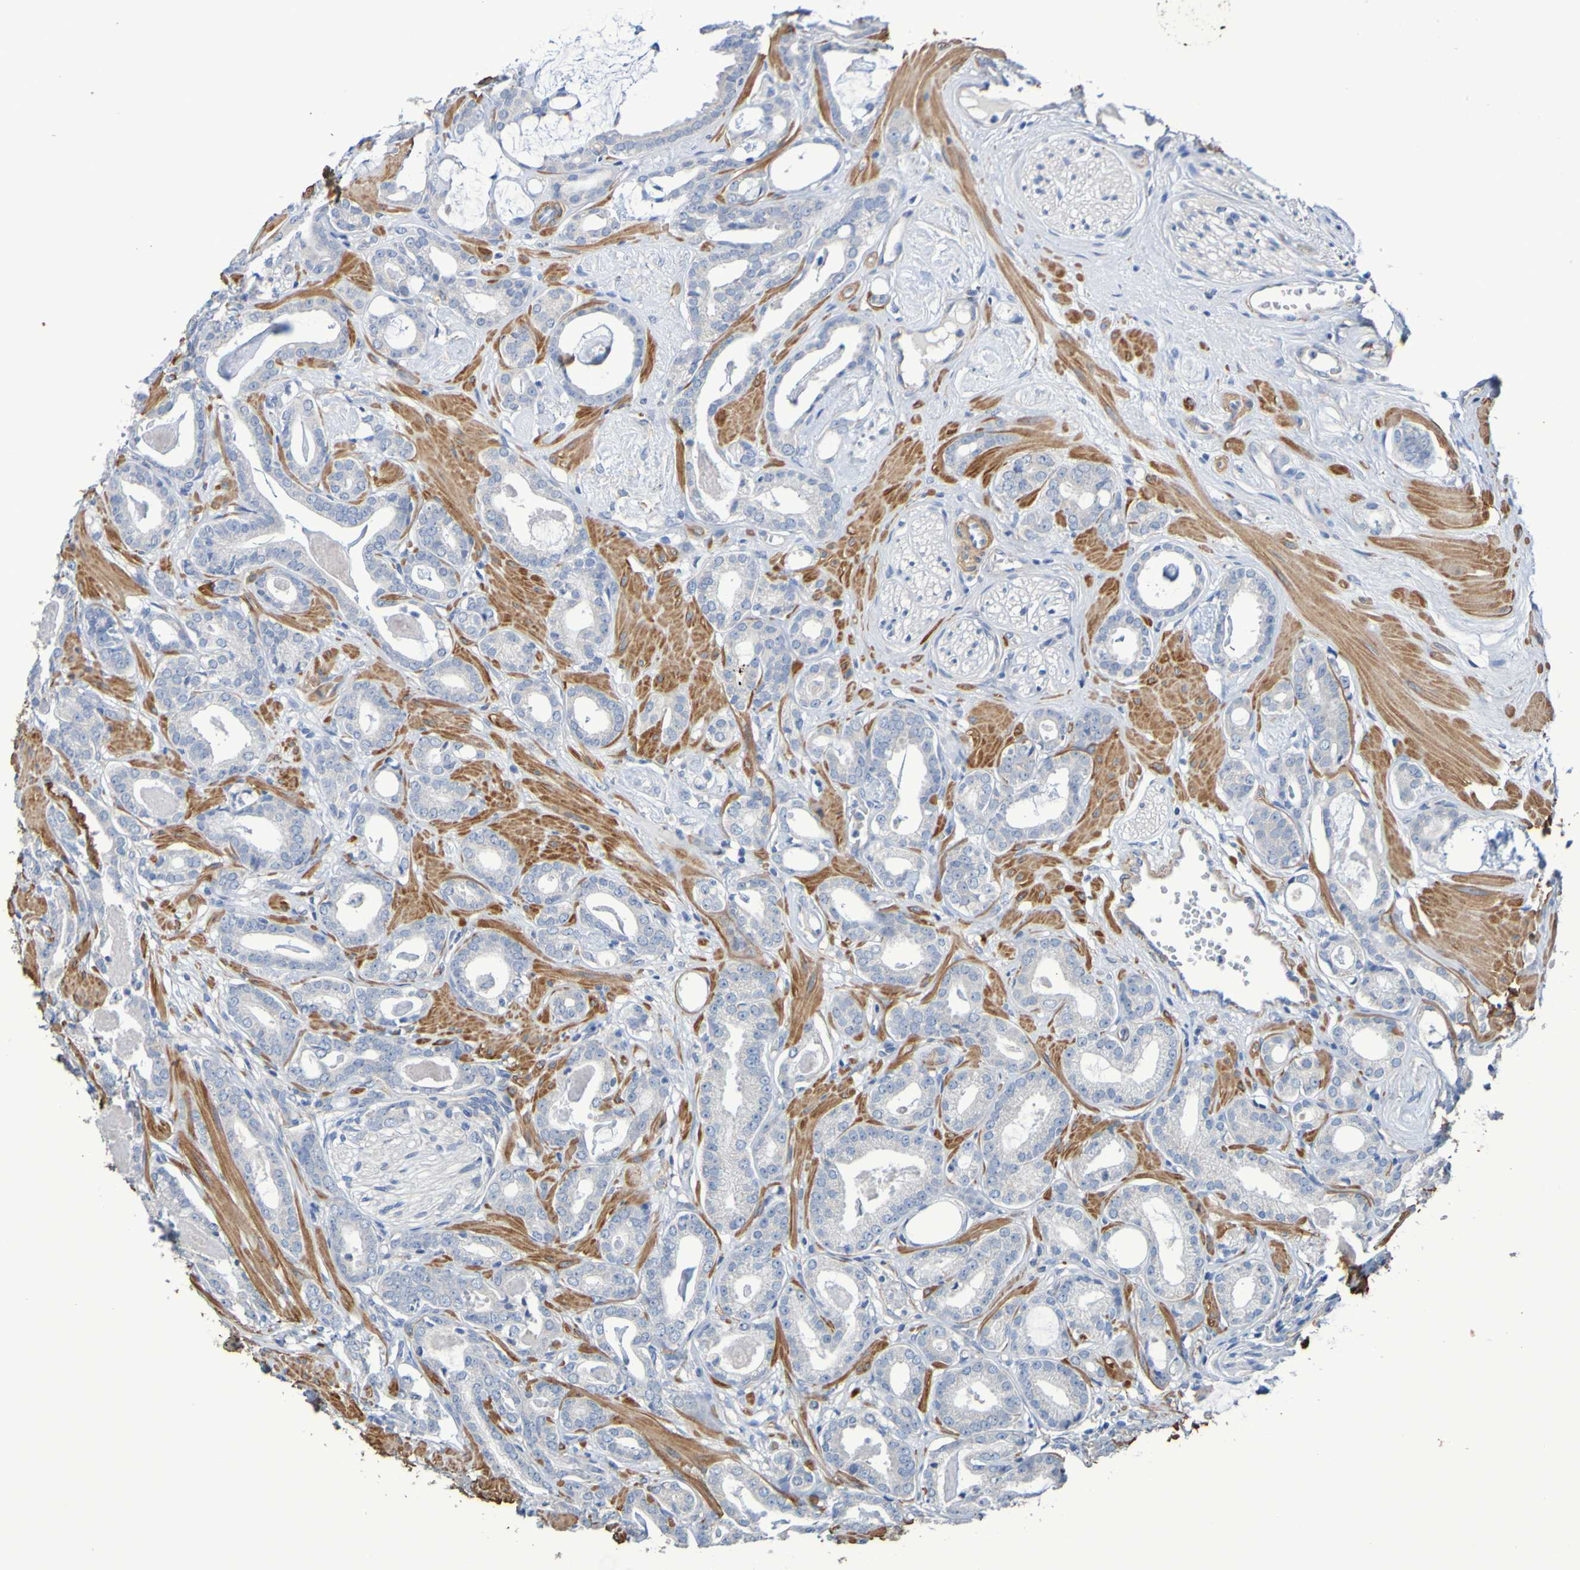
{"staining": {"intensity": "negative", "quantity": "none", "location": "none"}, "tissue": "prostate cancer", "cell_type": "Tumor cells", "image_type": "cancer", "snomed": [{"axis": "morphology", "description": "Adenocarcinoma, Low grade"}, {"axis": "topography", "description": "Prostate"}], "caption": "High power microscopy photomicrograph of an IHC histopathology image of adenocarcinoma (low-grade) (prostate), revealing no significant positivity in tumor cells. (IHC, brightfield microscopy, high magnification).", "gene": "SRPRB", "patient": {"sex": "male", "age": 53}}